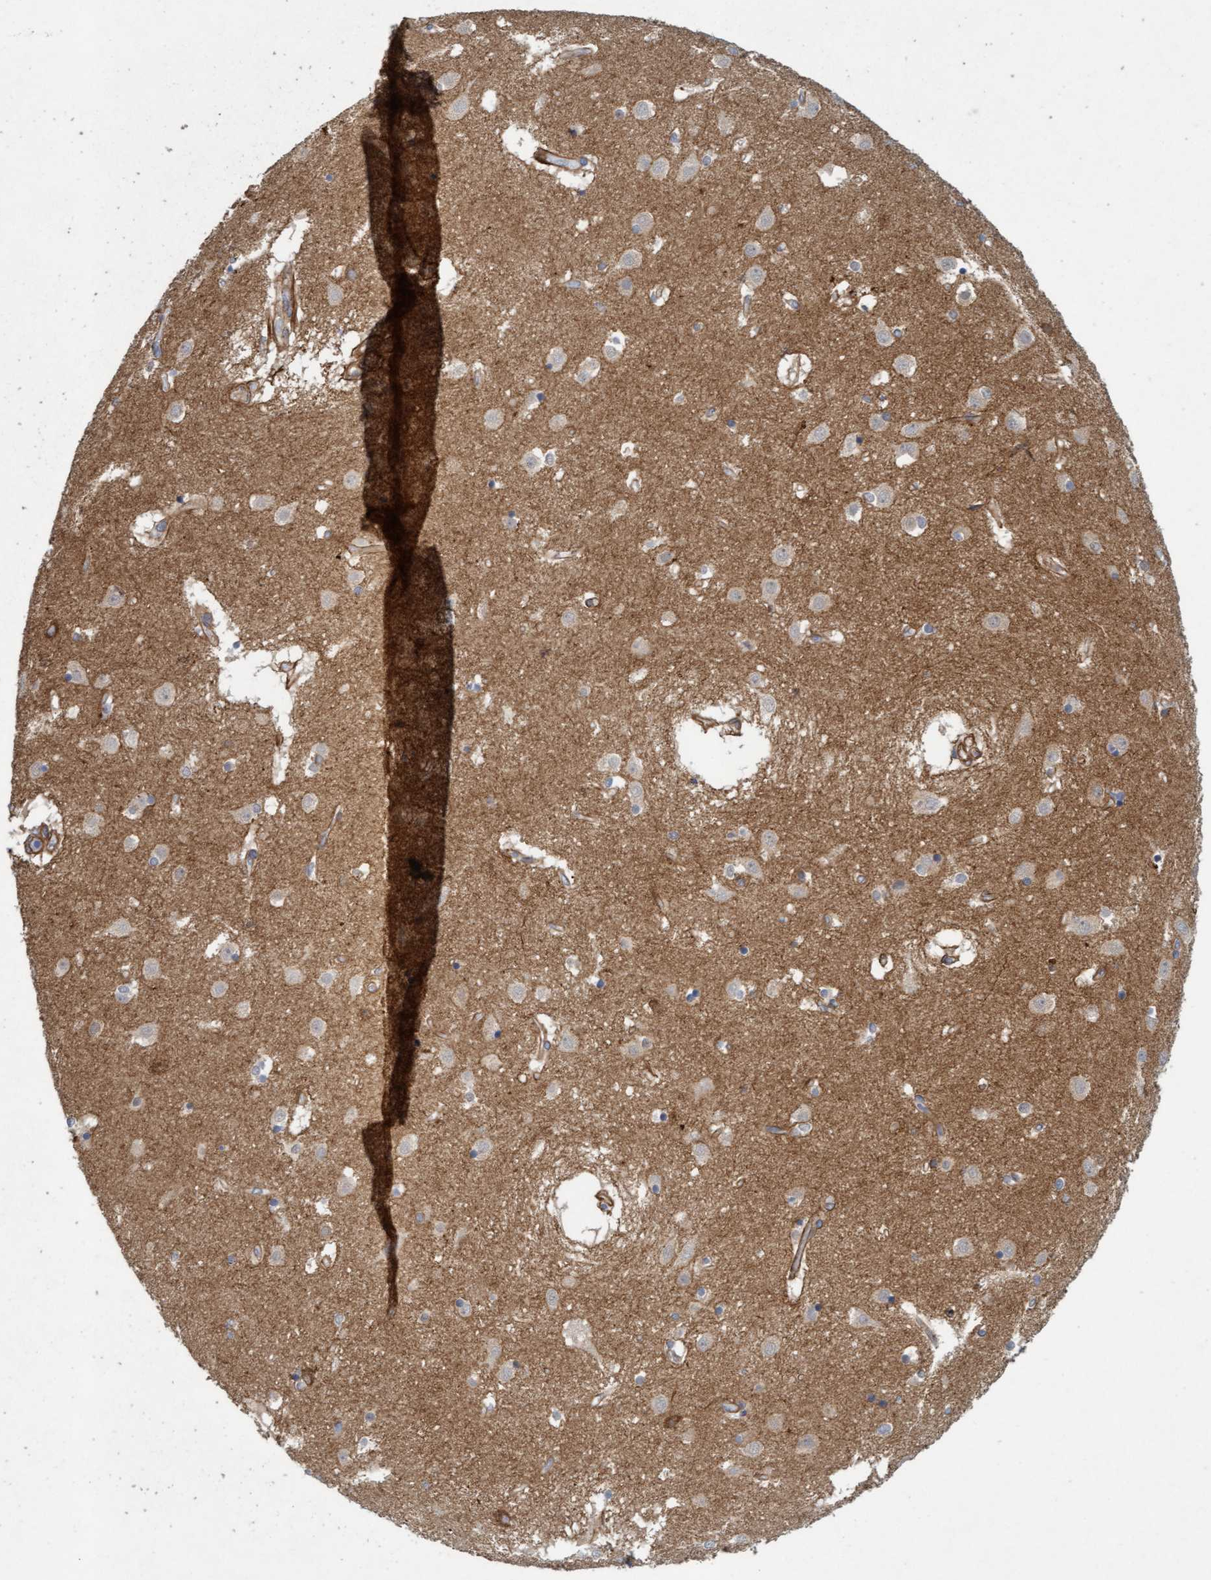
{"staining": {"intensity": "weak", "quantity": "<25%", "location": "cytoplasmic/membranous"}, "tissue": "caudate", "cell_type": "Glial cells", "image_type": "normal", "snomed": [{"axis": "morphology", "description": "Normal tissue, NOS"}, {"axis": "topography", "description": "Lateral ventricle wall"}], "caption": "High power microscopy photomicrograph of an IHC histopathology image of normal caudate, revealing no significant positivity in glial cells.", "gene": "TSTD2", "patient": {"sex": "male", "age": 70}}